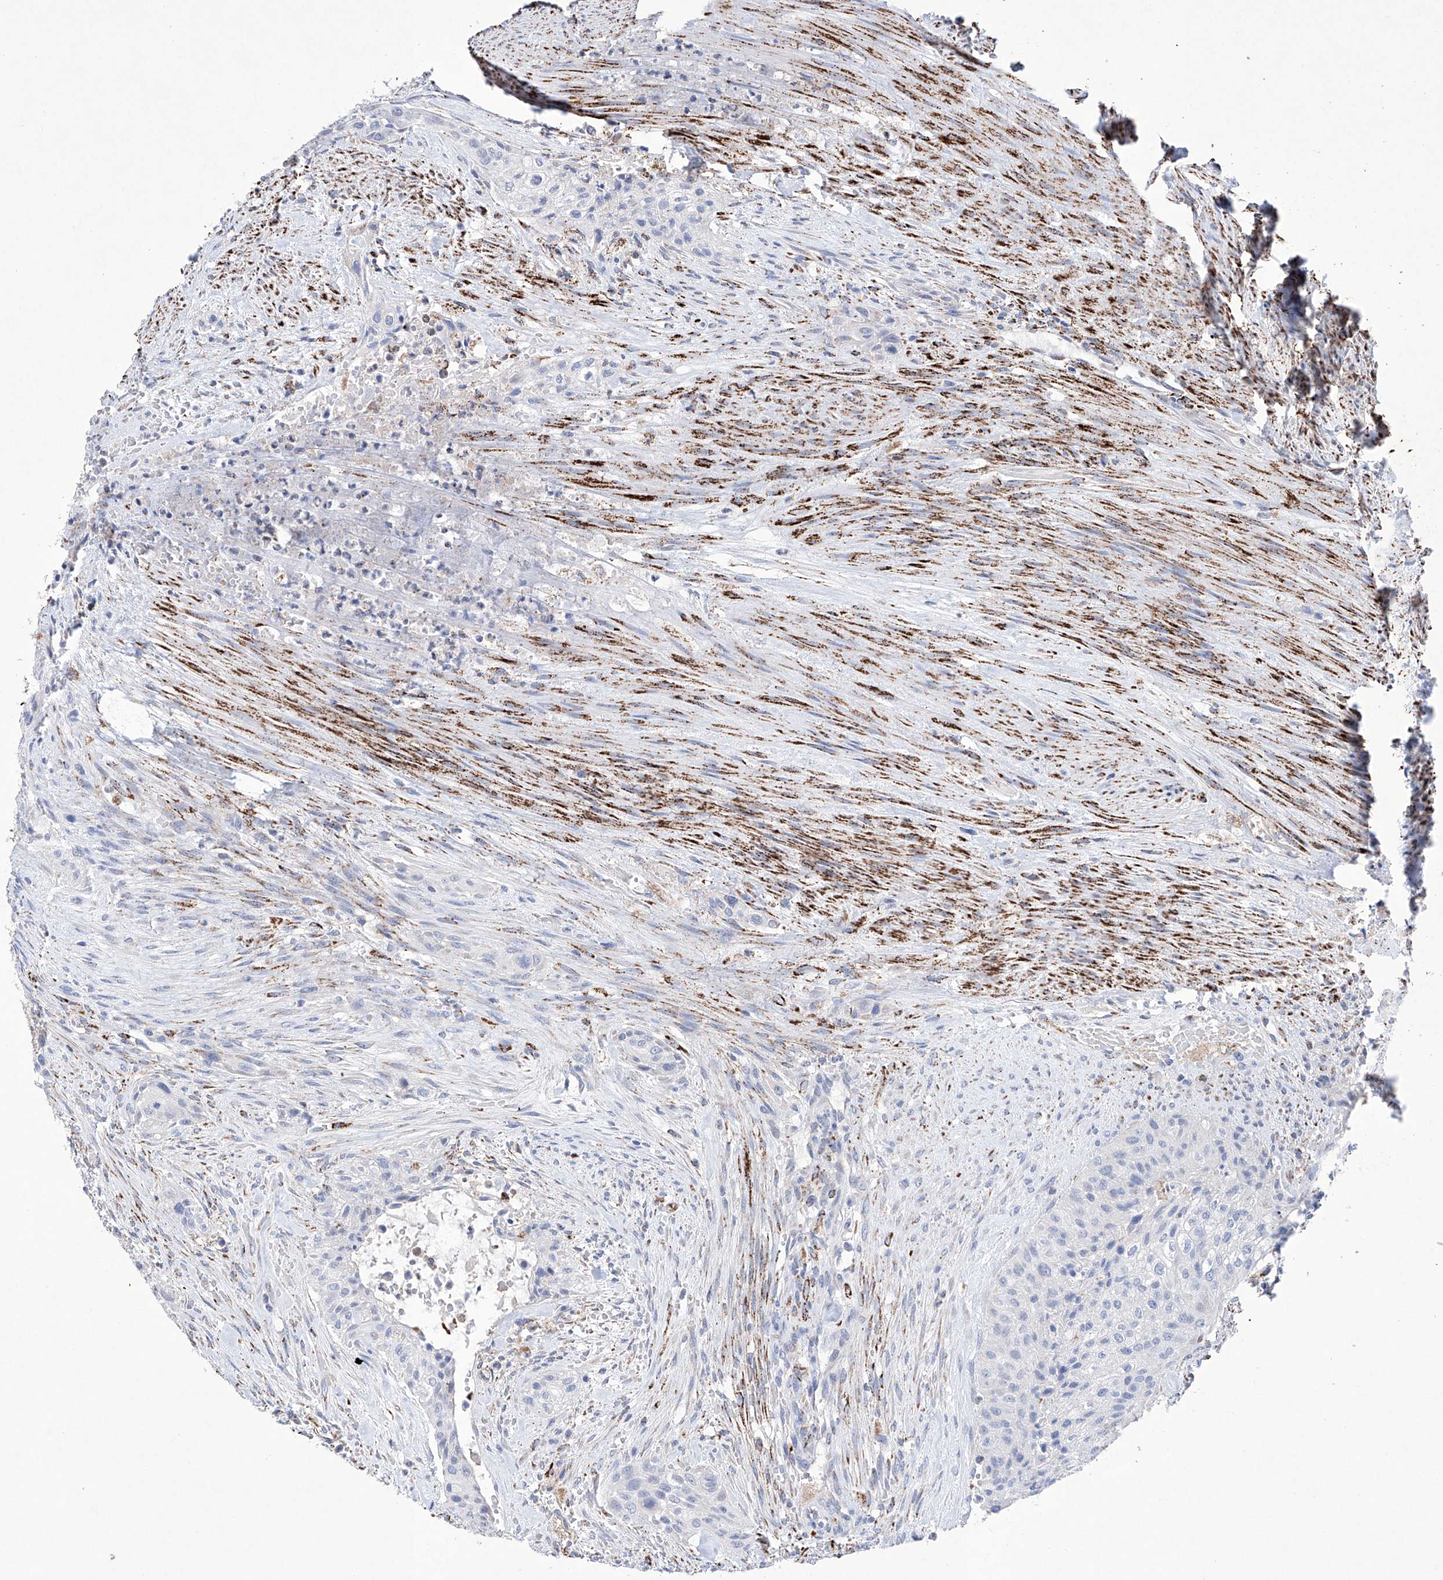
{"staining": {"intensity": "negative", "quantity": "none", "location": "none"}, "tissue": "urothelial cancer", "cell_type": "Tumor cells", "image_type": "cancer", "snomed": [{"axis": "morphology", "description": "Urothelial carcinoma, High grade"}, {"axis": "topography", "description": "Urinary bladder"}], "caption": "The immunohistochemistry histopathology image has no significant staining in tumor cells of urothelial carcinoma (high-grade) tissue.", "gene": "NRROS", "patient": {"sex": "male", "age": 35}}